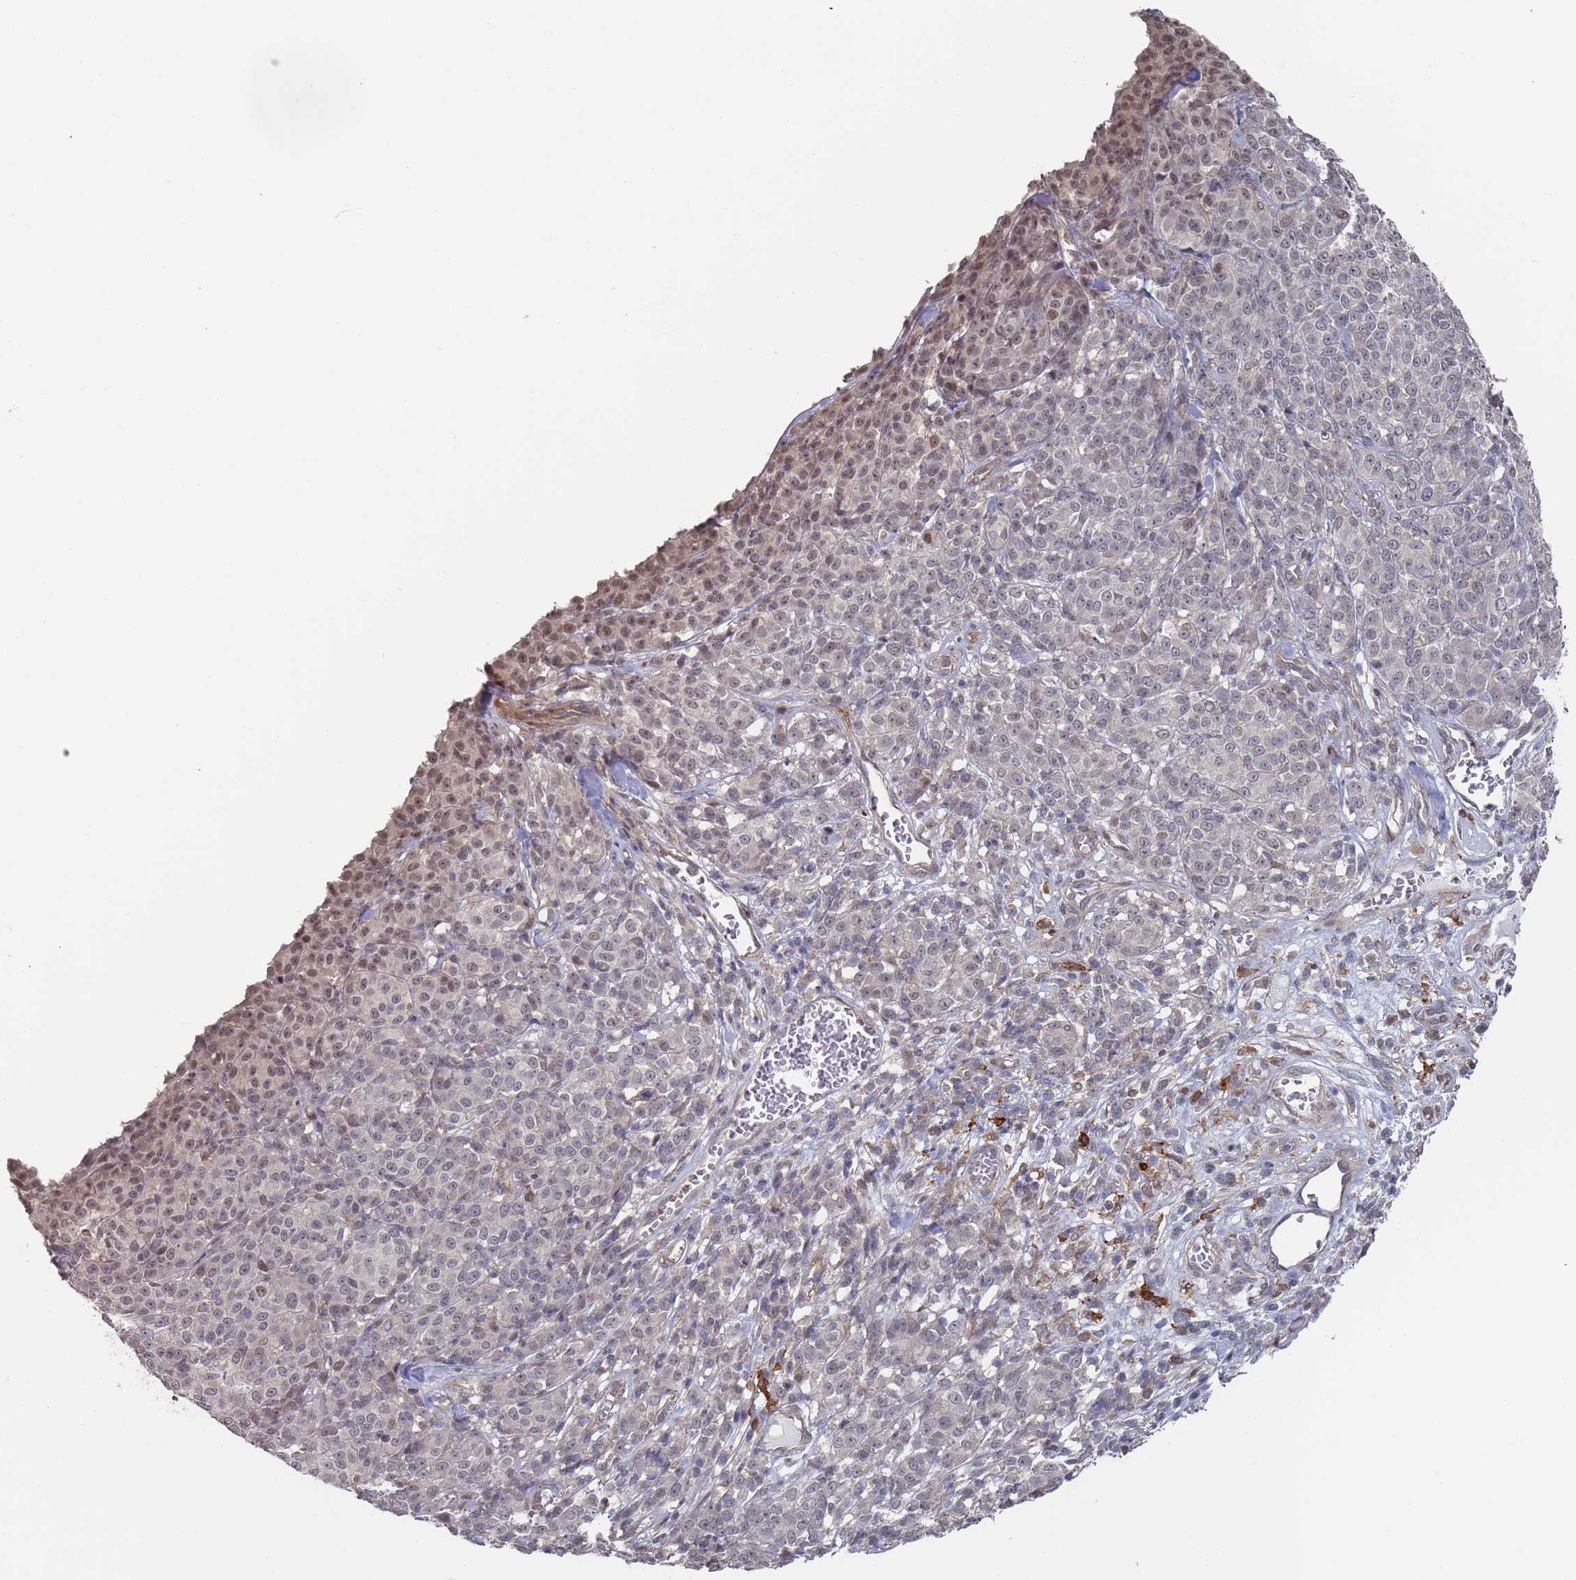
{"staining": {"intensity": "weak", "quantity": "<25%", "location": "nuclear"}, "tissue": "melanoma", "cell_type": "Tumor cells", "image_type": "cancer", "snomed": [{"axis": "morphology", "description": "Normal tissue, NOS"}, {"axis": "morphology", "description": "Malignant melanoma, NOS"}, {"axis": "topography", "description": "Skin"}], "caption": "Melanoma was stained to show a protein in brown. There is no significant positivity in tumor cells.", "gene": "DGKD", "patient": {"sex": "female", "age": 34}}